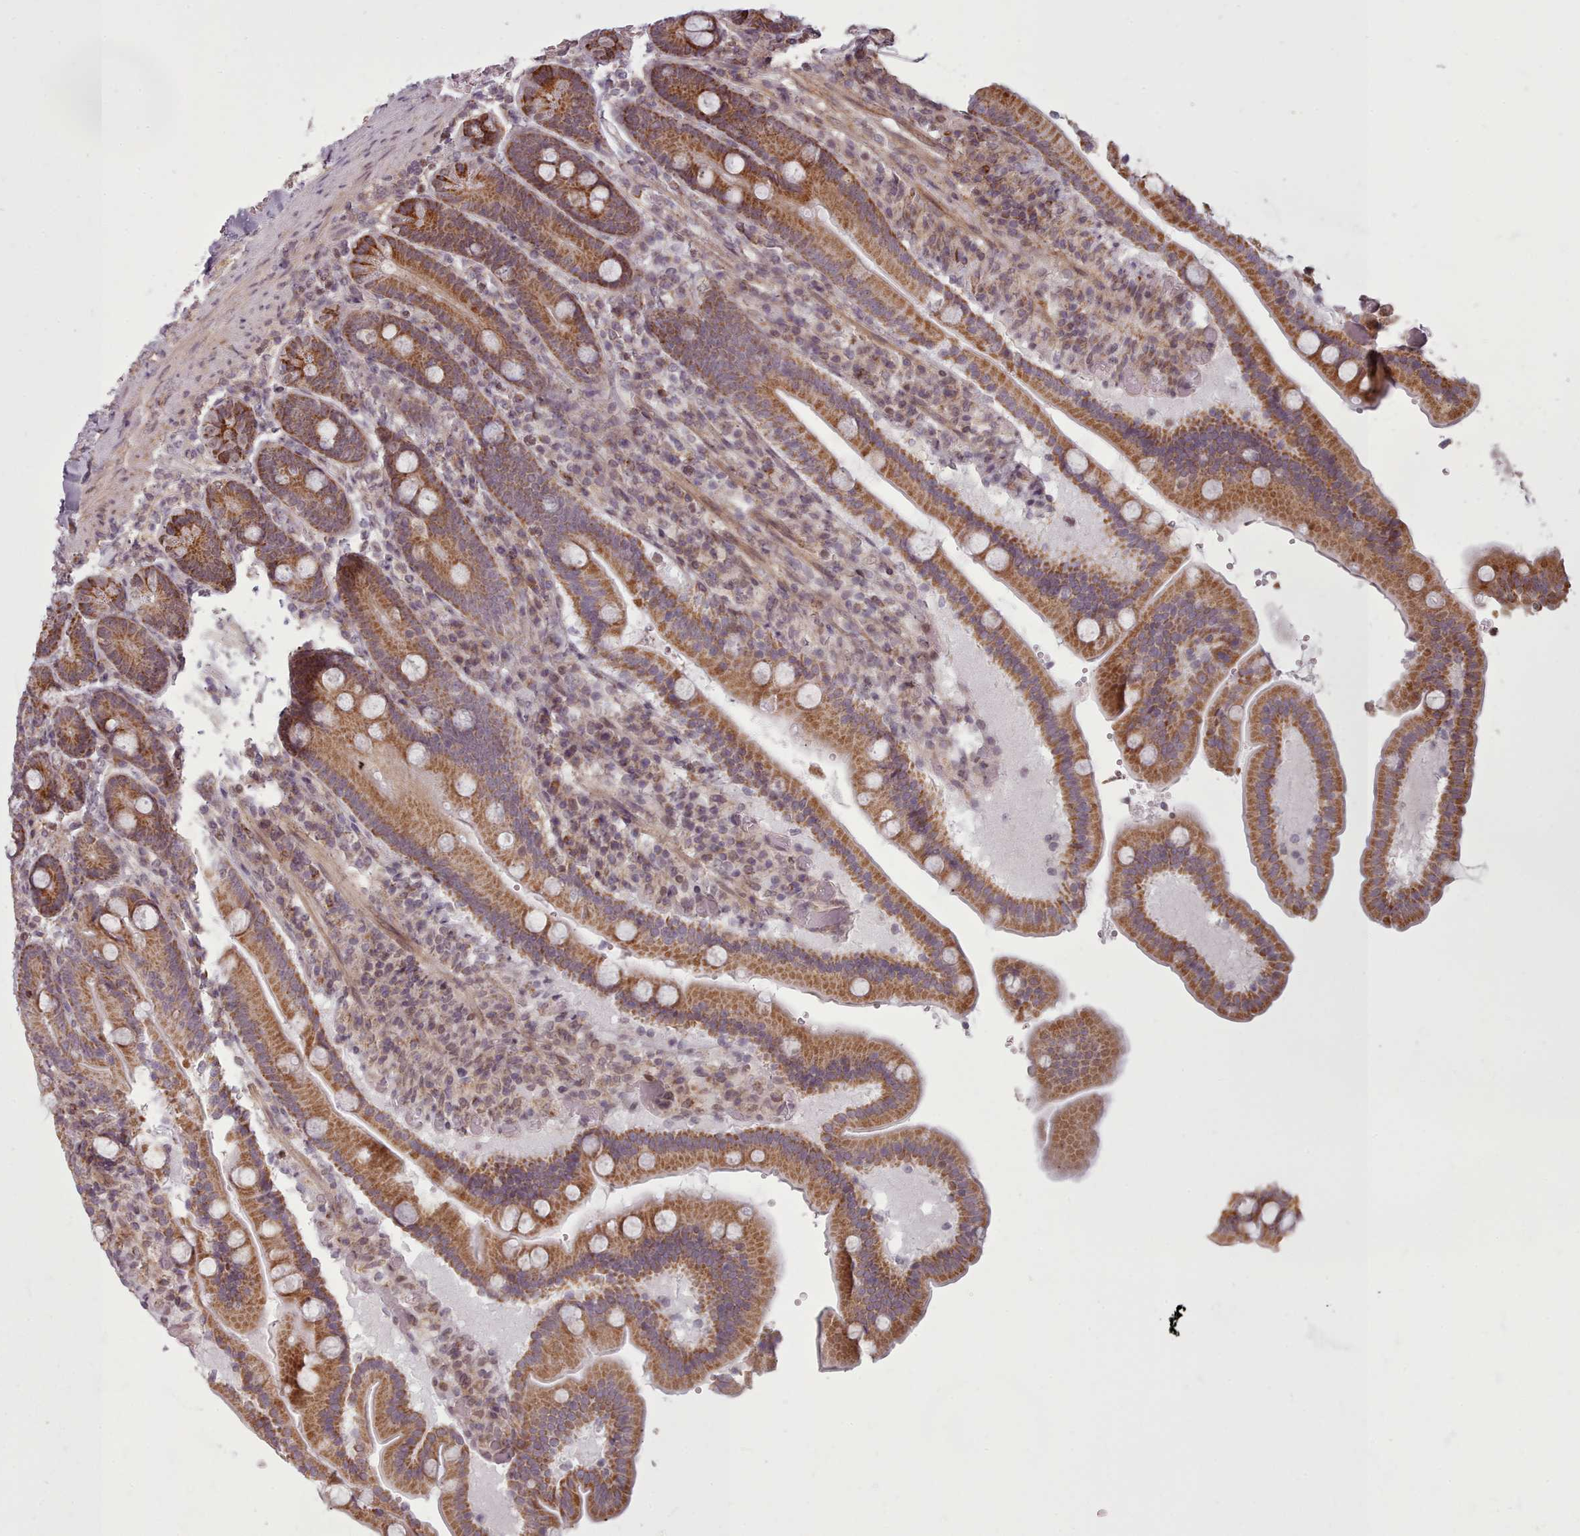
{"staining": {"intensity": "moderate", "quantity": ">75%", "location": "cytoplasmic/membranous"}, "tissue": "duodenum", "cell_type": "Glandular cells", "image_type": "normal", "snomed": [{"axis": "morphology", "description": "Normal tissue, NOS"}, {"axis": "topography", "description": "Duodenum"}], "caption": "DAB (3,3'-diaminobenzidine) immunohistochemical staining of benign duodenum demonstrates moderate cytoplasmic/membranous protein staining in about >75% of glandular cells.", "gene": "ZMYM4", "patient": {"sex": "female", "age": 62}}